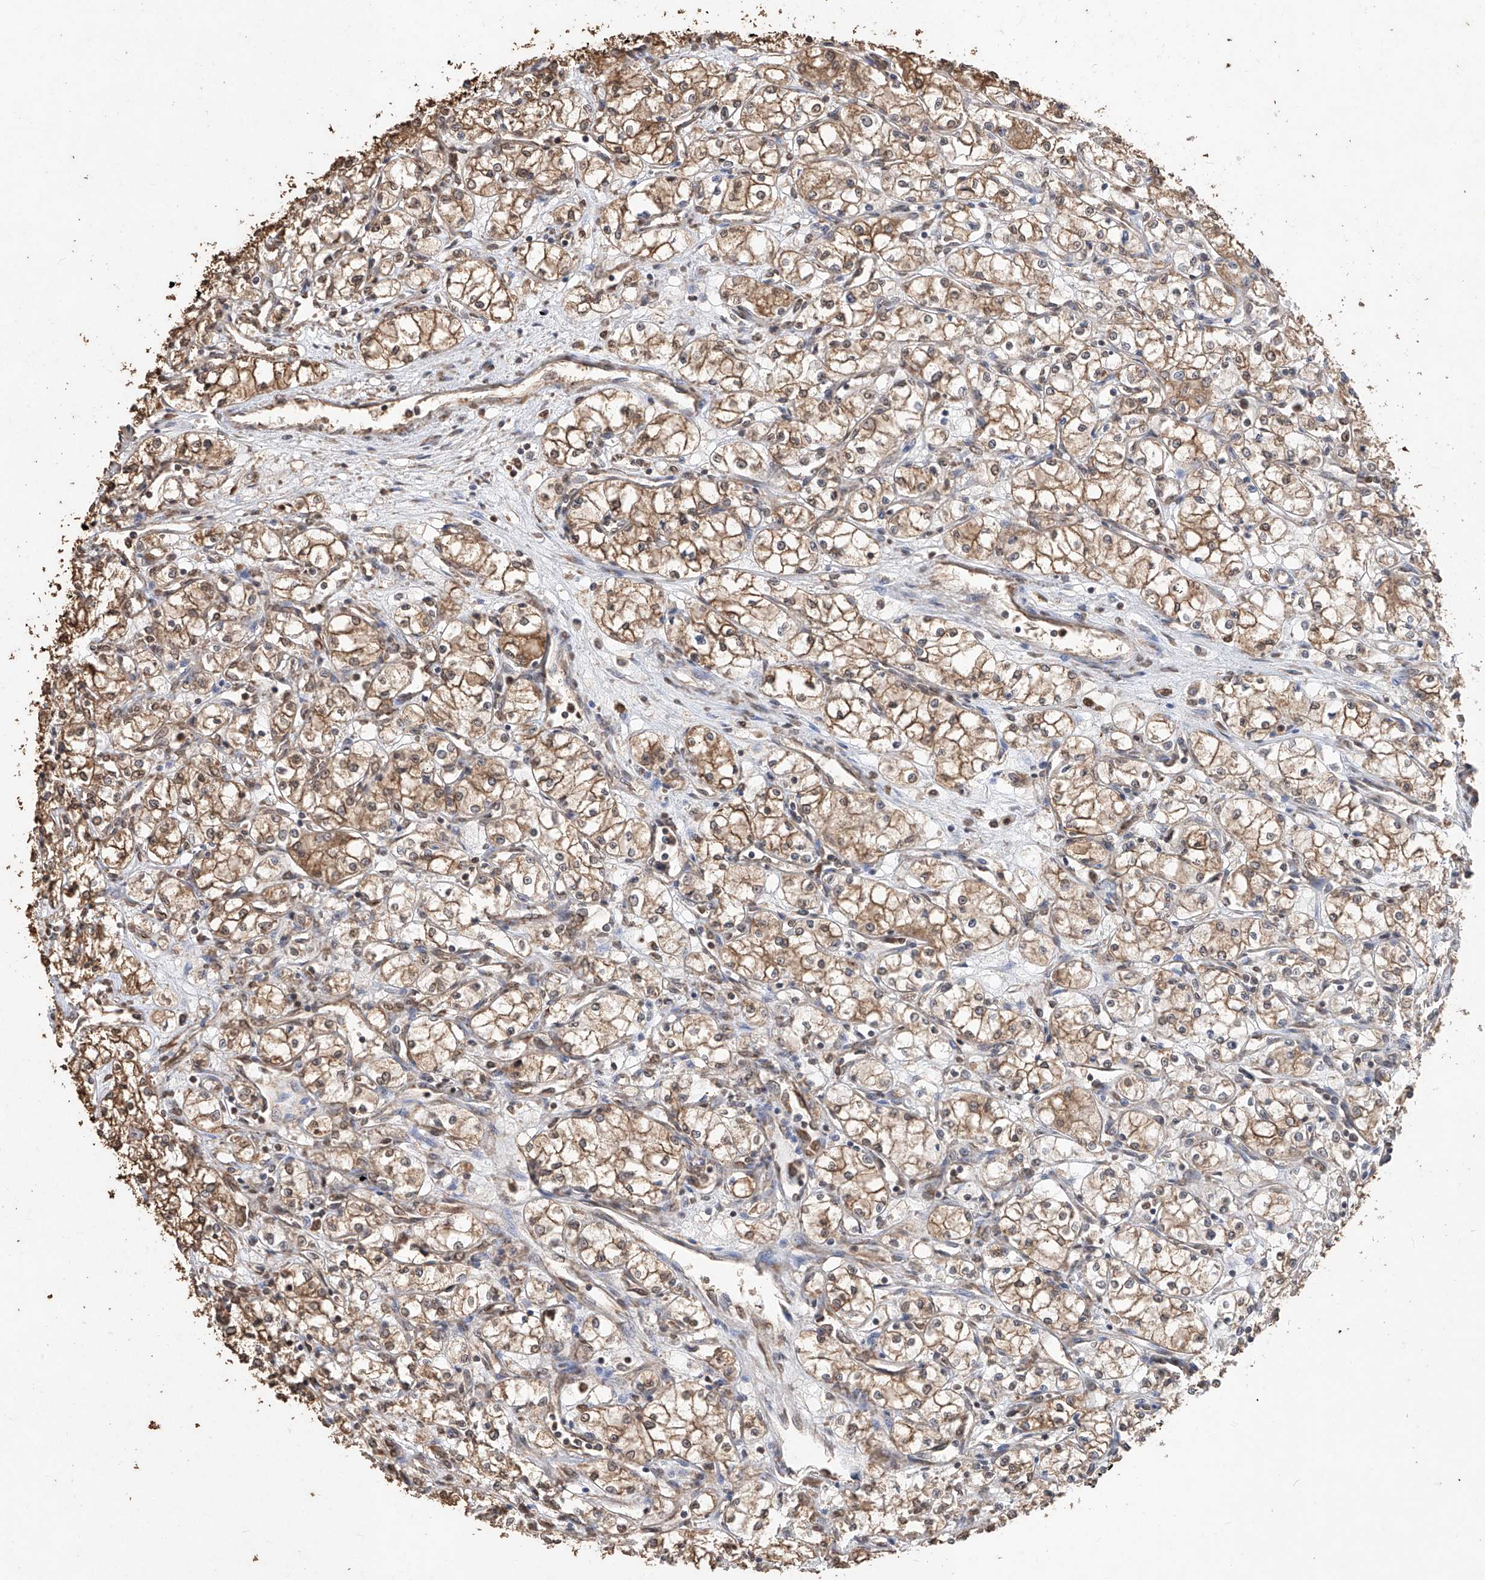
{"staining": {"intensity": "moderate", "quantity": ">75%", "location": "cytoplasmic/membranous"}, "tissue": "renal cancer", "cell_type": "Tumor cells", "image_type": "cancer", "snomed": [{"axis": "morphology", "description": "Adenocarcinoma, NOS"}, {"axis": "topography", "description": "Kidney"}], "caption": "A brown stain highlights moderate cytoplasmic/membranous positivity of a protein in human renal adenocarcinoma tumor cells. (DAB (3,3'-diaminobenzidine) = brown stain, brightfield microscopy at high magnification).", "gene": "ELOVL1", "patient": {"sex": "male", "age": 59}}